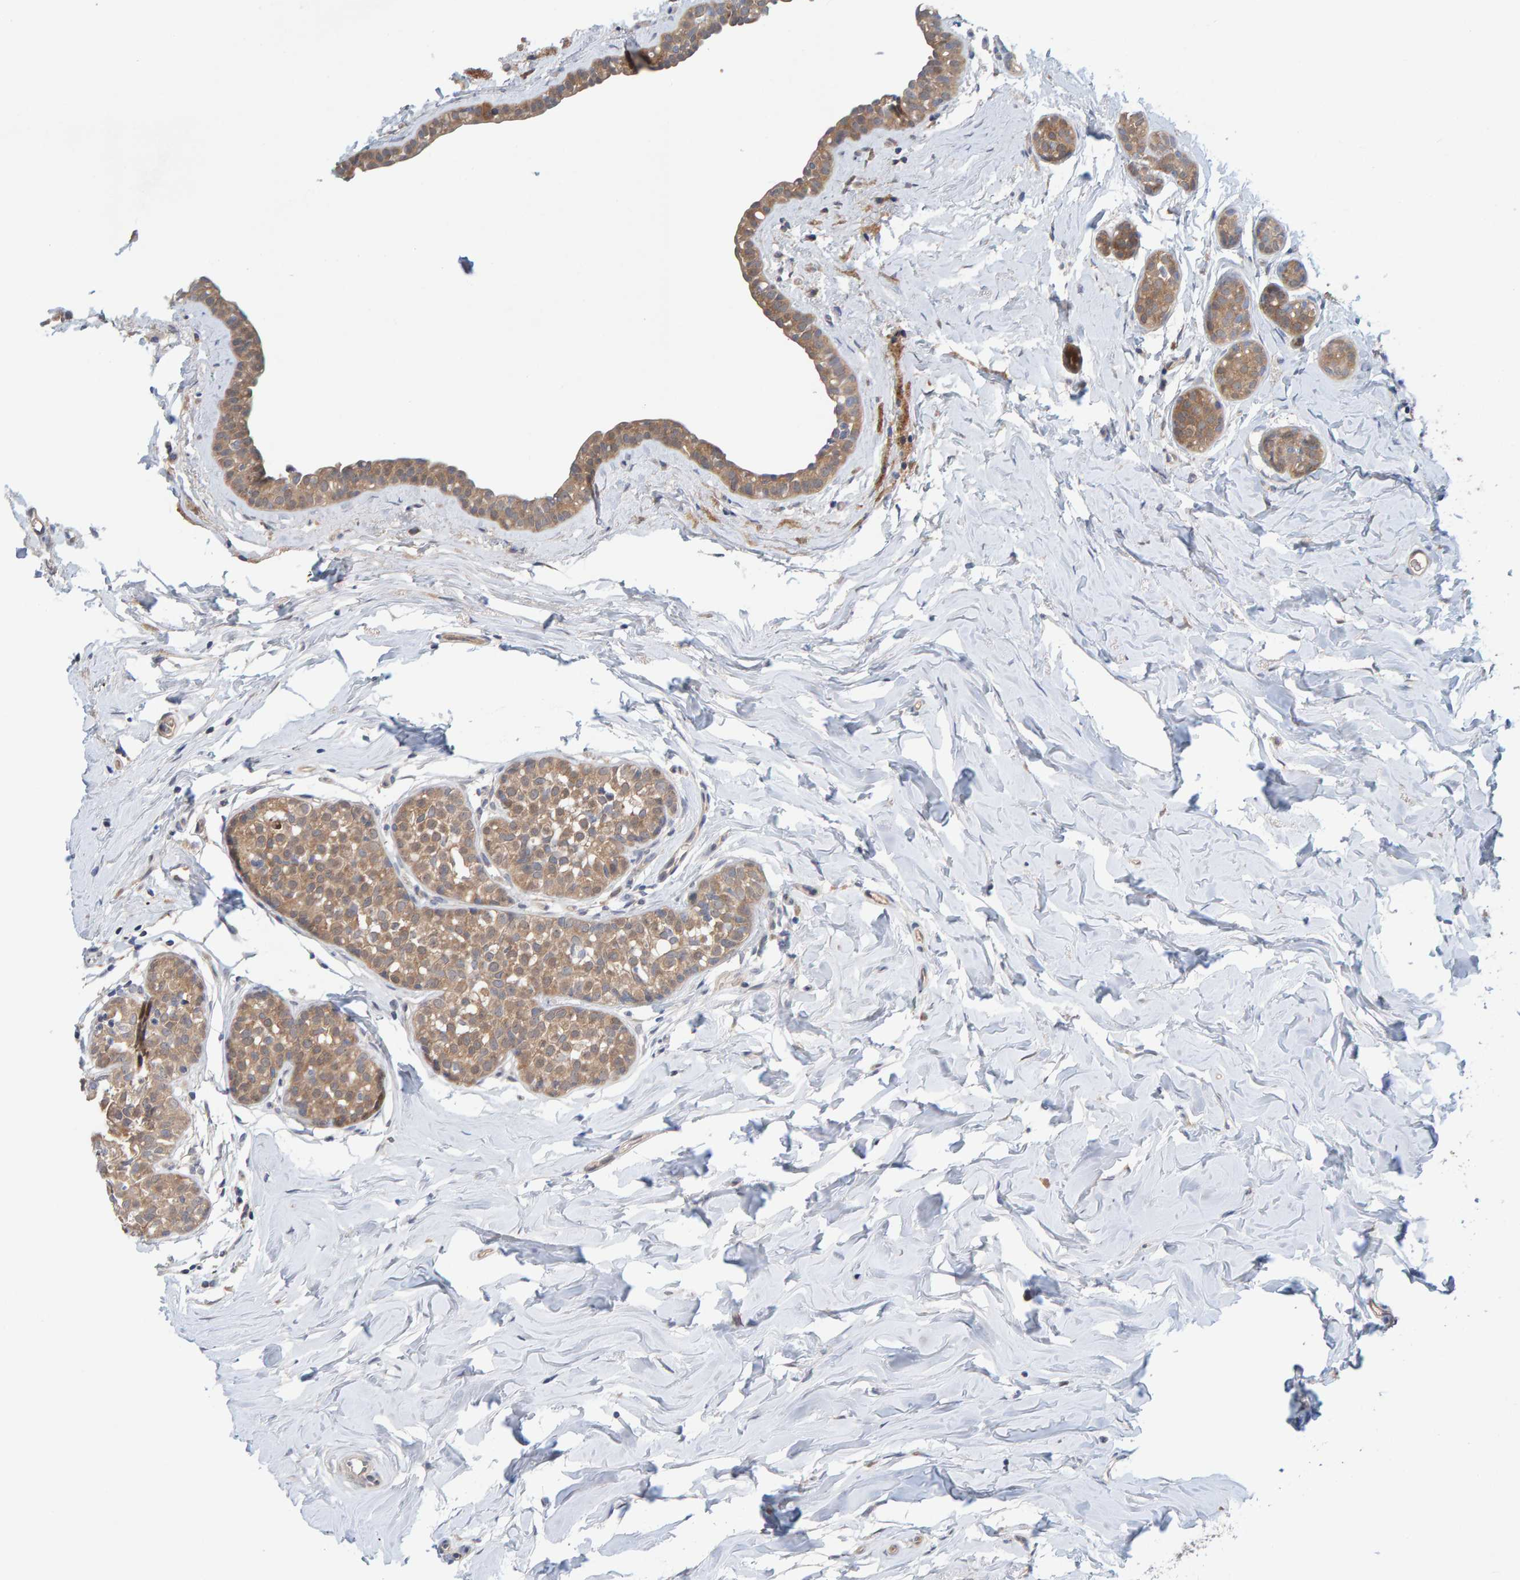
{"staining": {"intensity": "moderate", "quantity": ">75%", "location": "cytoplasmic/membranous"}, "tissue": "breast cancer", "cell_type": "Tumor cells", "image_type": "cancer", "snomed": [{"axis": "morphology", "description": "Duct carcinoma"}, {"axis": "topography", "description": "Breast"}], "caption": "A histopathology image of breast cancer (intraductal carcinoma) stained for a protein exhibits moderate cytoplasmic/membranous brown staining in tumor cells.", "gene": "TATDN1", "patient": {"sex": "female", "age": 55}}